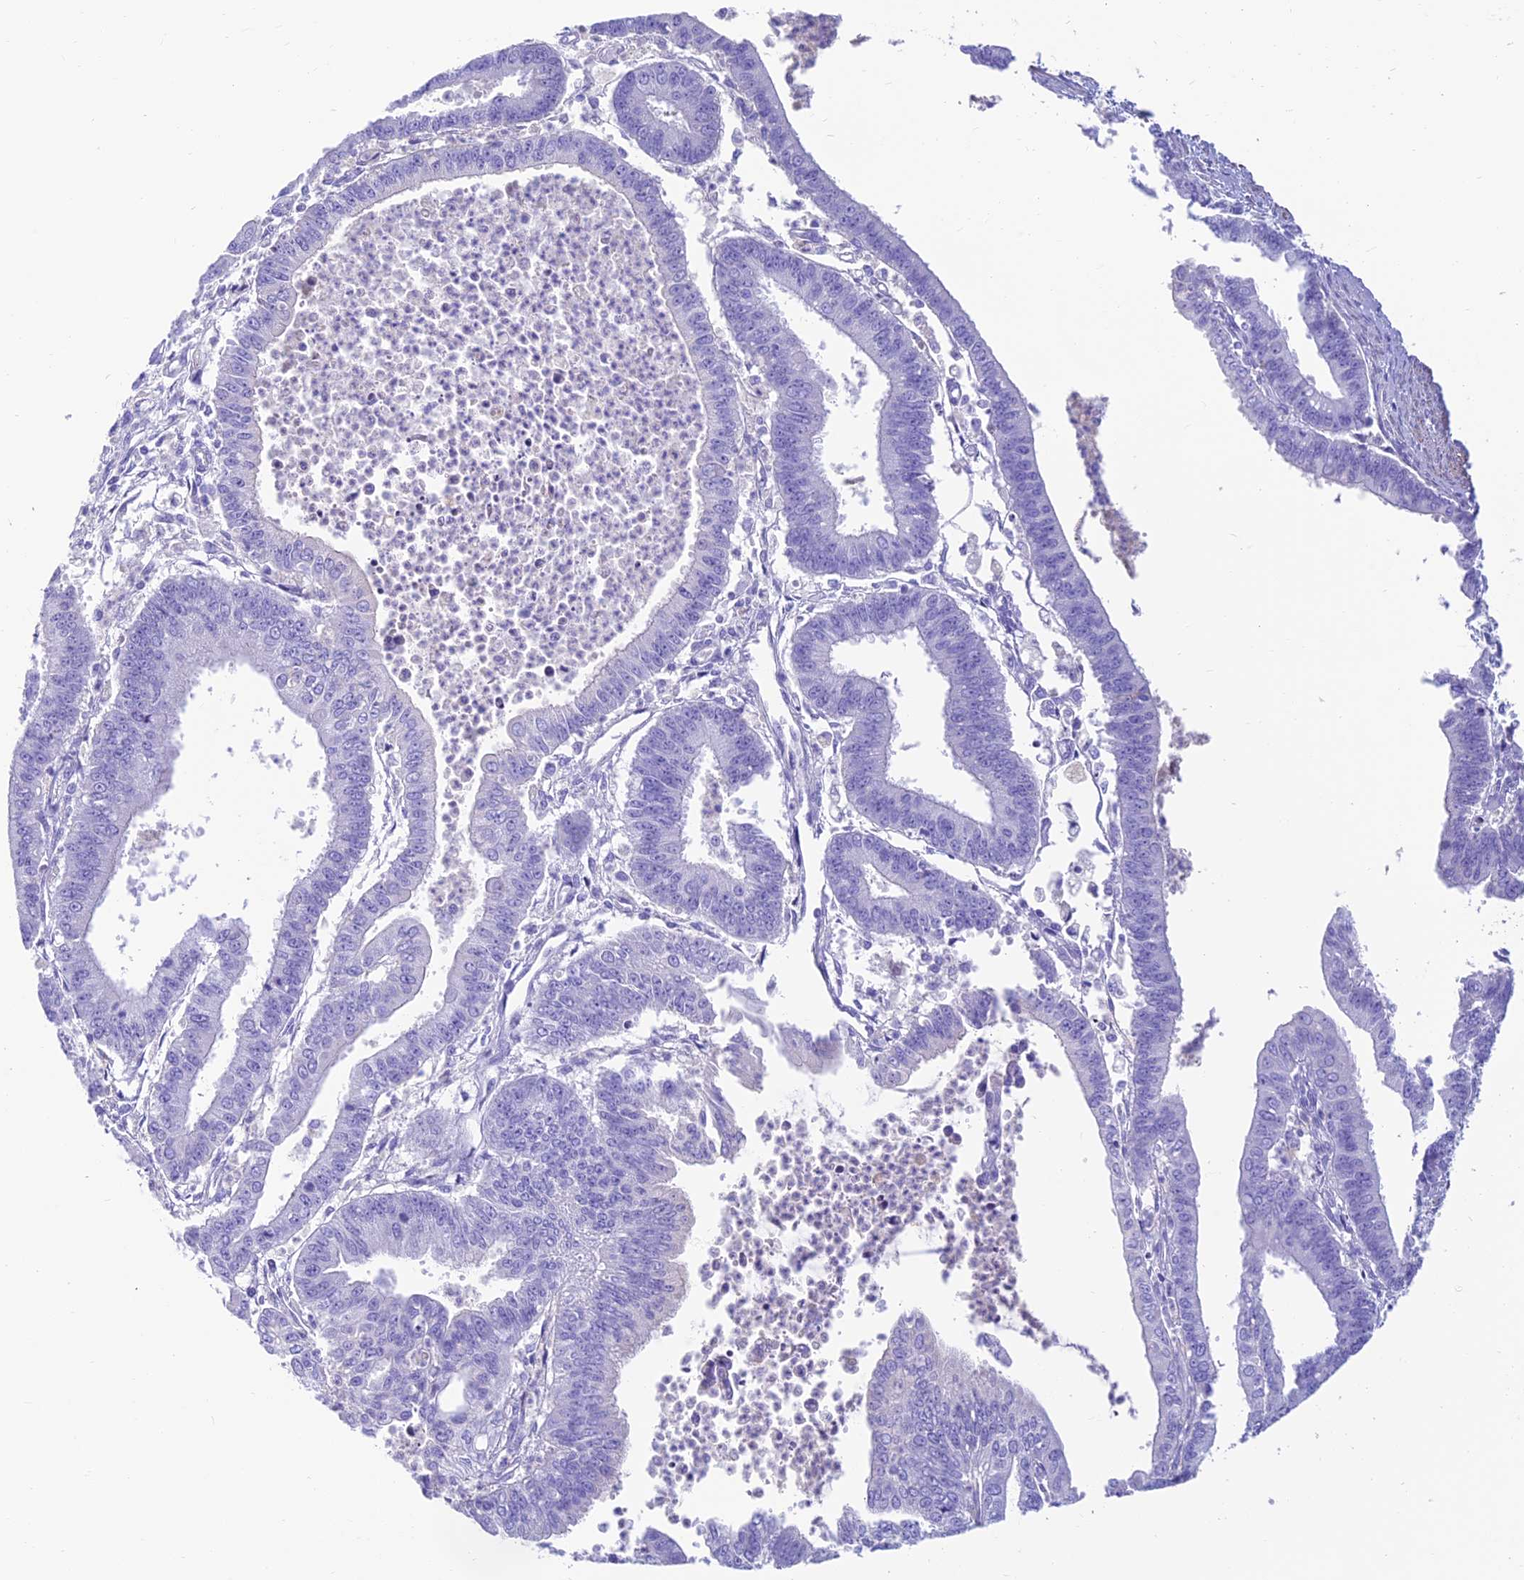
{"staining": {"intensity": "negative", "quantity": "none", "location": "none"}, "tissue": "endometrial cancer", "cell_type": "Tumor cells", "image_type": "cancer", "snomed": [{"axis": "morphology", "description": "Adenocarcinoma, NOS"}, {"axis": "topography", "description": "Endometrium"}], "caption": "This is a histopathology image of immunohistochemistry (IHC) staining of adenocarcinoma (endometrial), which shows no positivity in tumor cells.", "gene": "GNG11", "patient": {"sex": "female", "age": 73}}